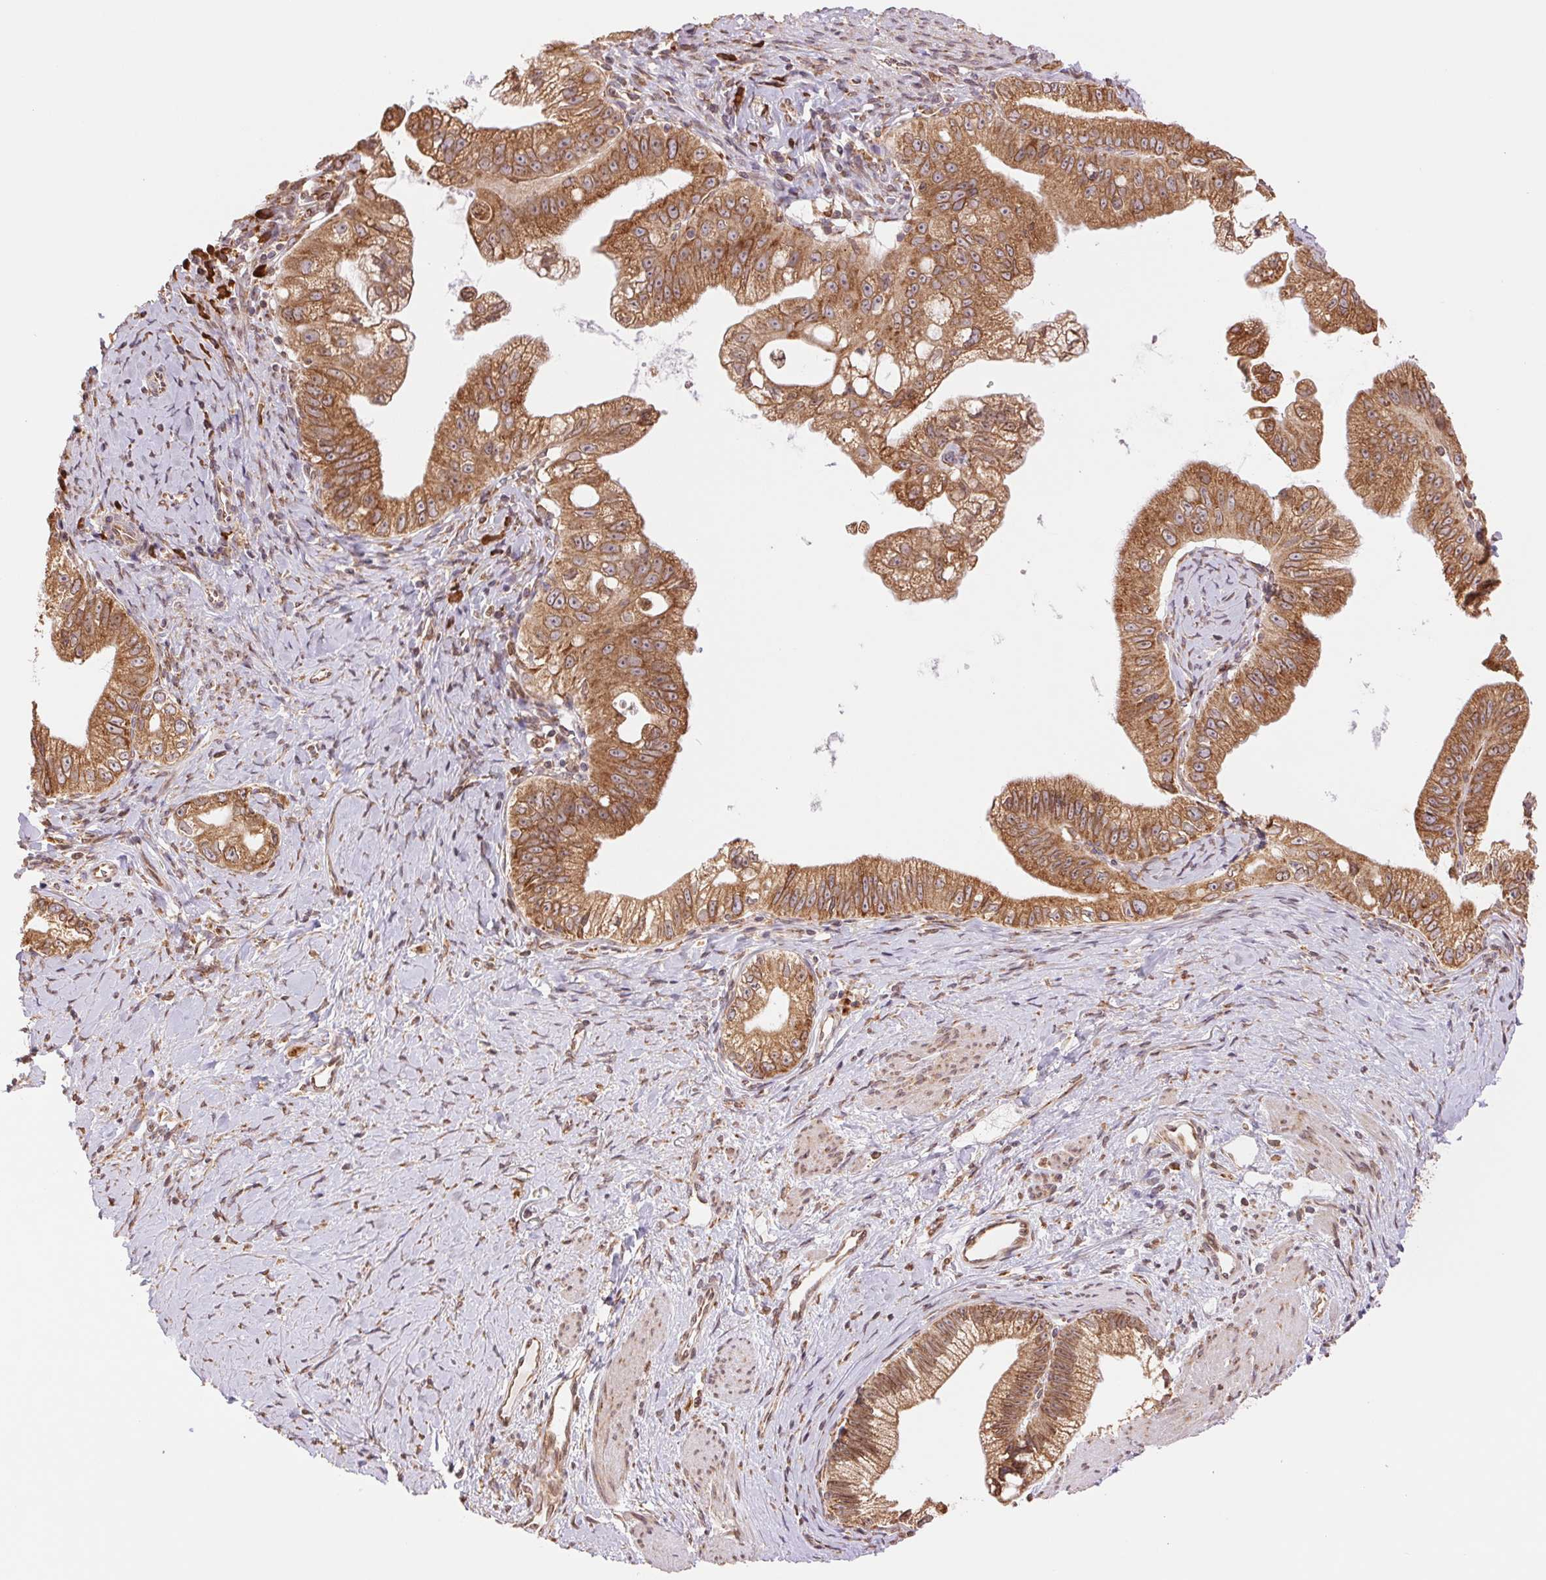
{"staining": {"intensity": "moderate", "quantity": ">75%", "location": "cytoplasmic/membranous"}, "tissue": "pancreatic cancer", "cell_type": "Tumor cells", "image_type": "cancer", "snomed": [{"axis": "morphology", "description": "Adenocarcinoma, NOS"}, {"axis": "topography", "description": "Pancreas"}], "caption": "Protein analysis of pancreatic cancer tissue demonstrates moderate cytoplasmic/membranous staining in about >75% of tumor cells. (DAB (3,3'-diaminobenzidine) = brown stain, brightfield microscopy at high magnification).", "gene": "RPN1", "patient": {"sex": "male", "age": 70}}